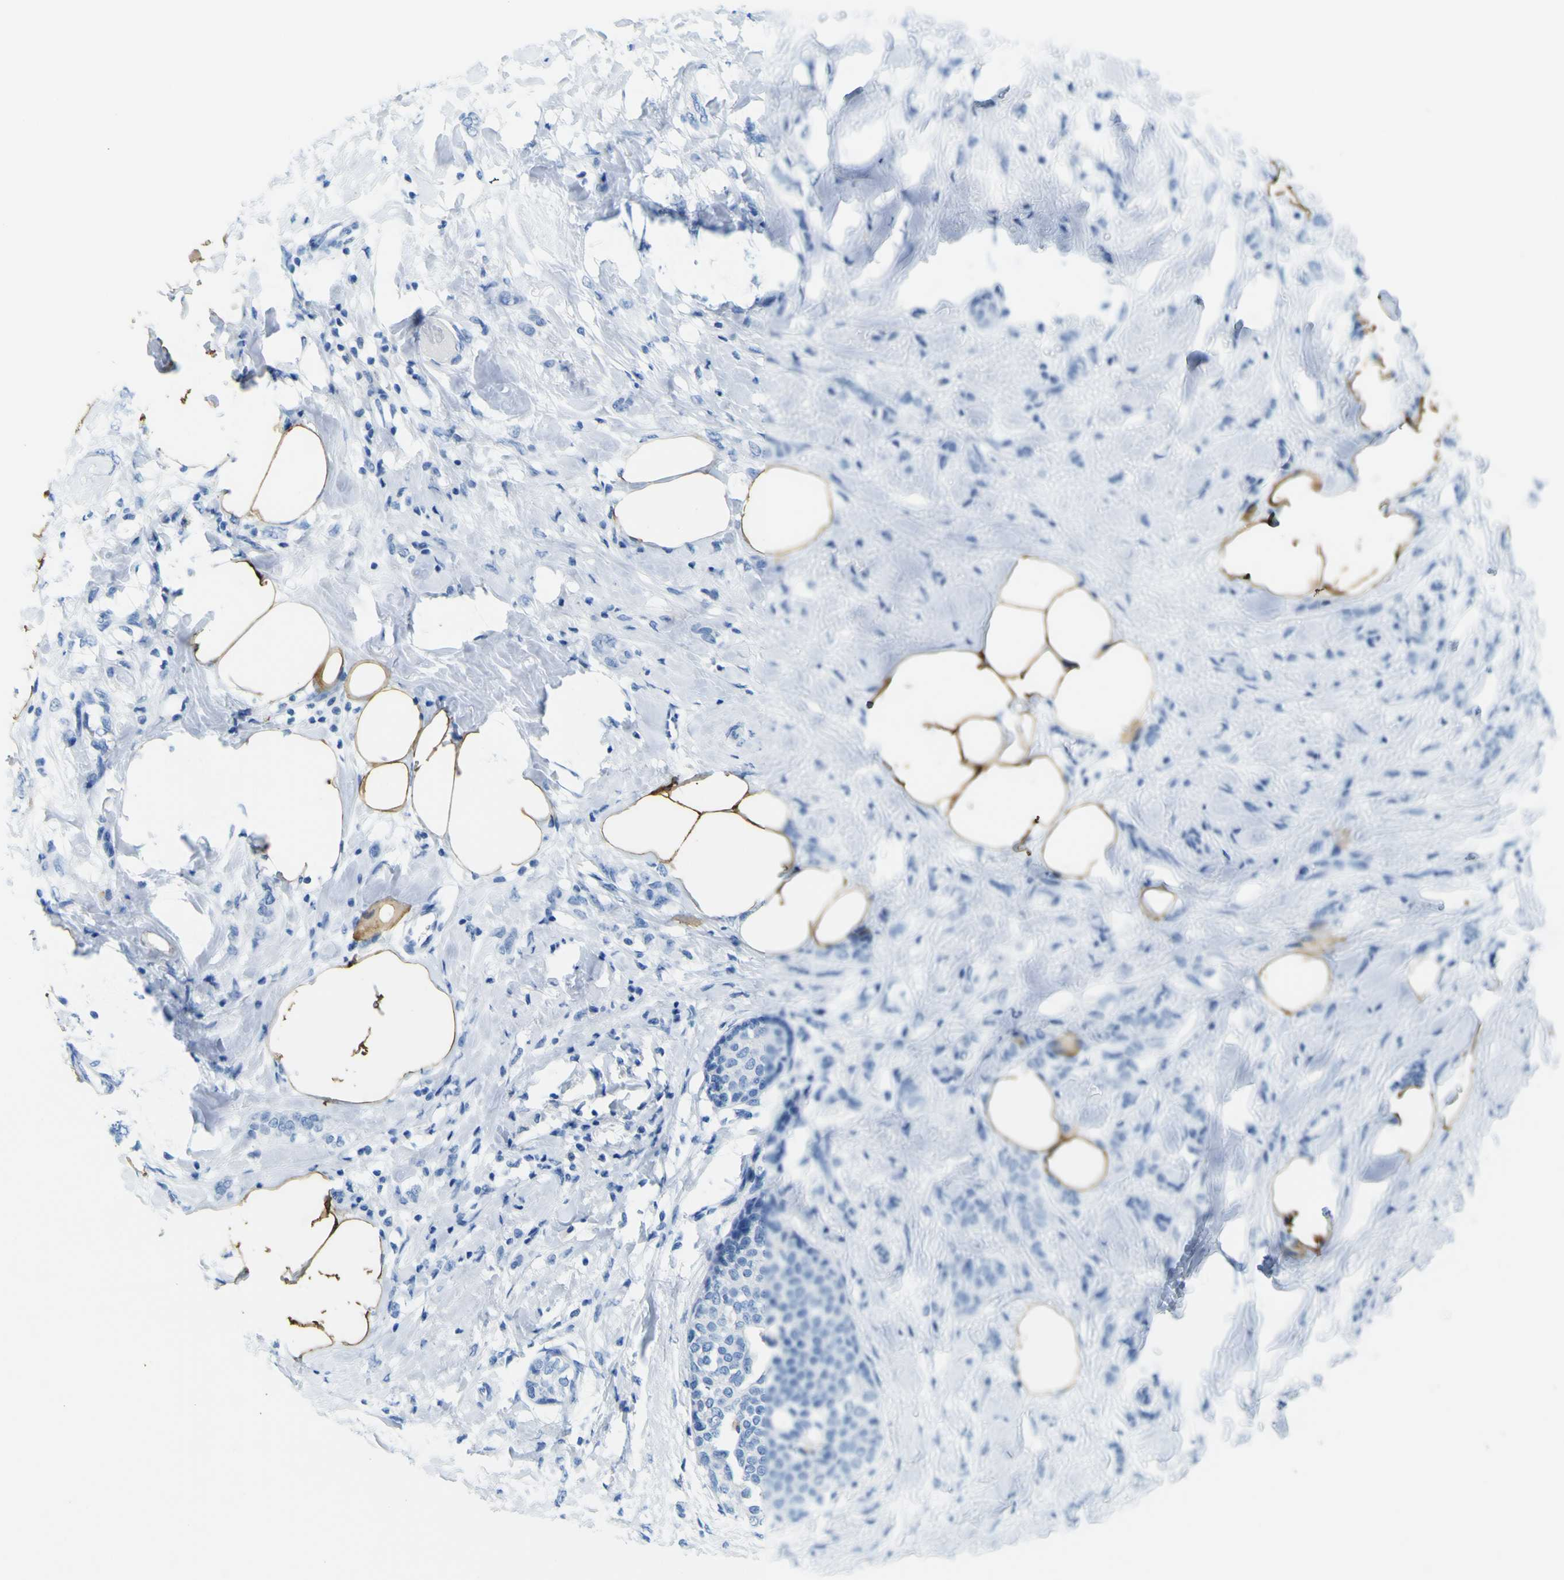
{"staining": {"intensity": "negative", "quantity": "none", "location": "none"}, "tissue": "breast cancer", "cell_type": "Tumor cells", "image_type": "cancer", "snomed": [{"axis": "morphology", "description": "Lobular carcinoma, in situ"}, {"axis": "morphology", "description": "Lobular carcinoma"}, {"axis": "topography", "description": "Breast"}], "caption": "The photomicrograph demonstrates no staining of tumor cells in breast cancer.", "gene": "ACSL1", "patient": {"sex": "female", "age": 41}}